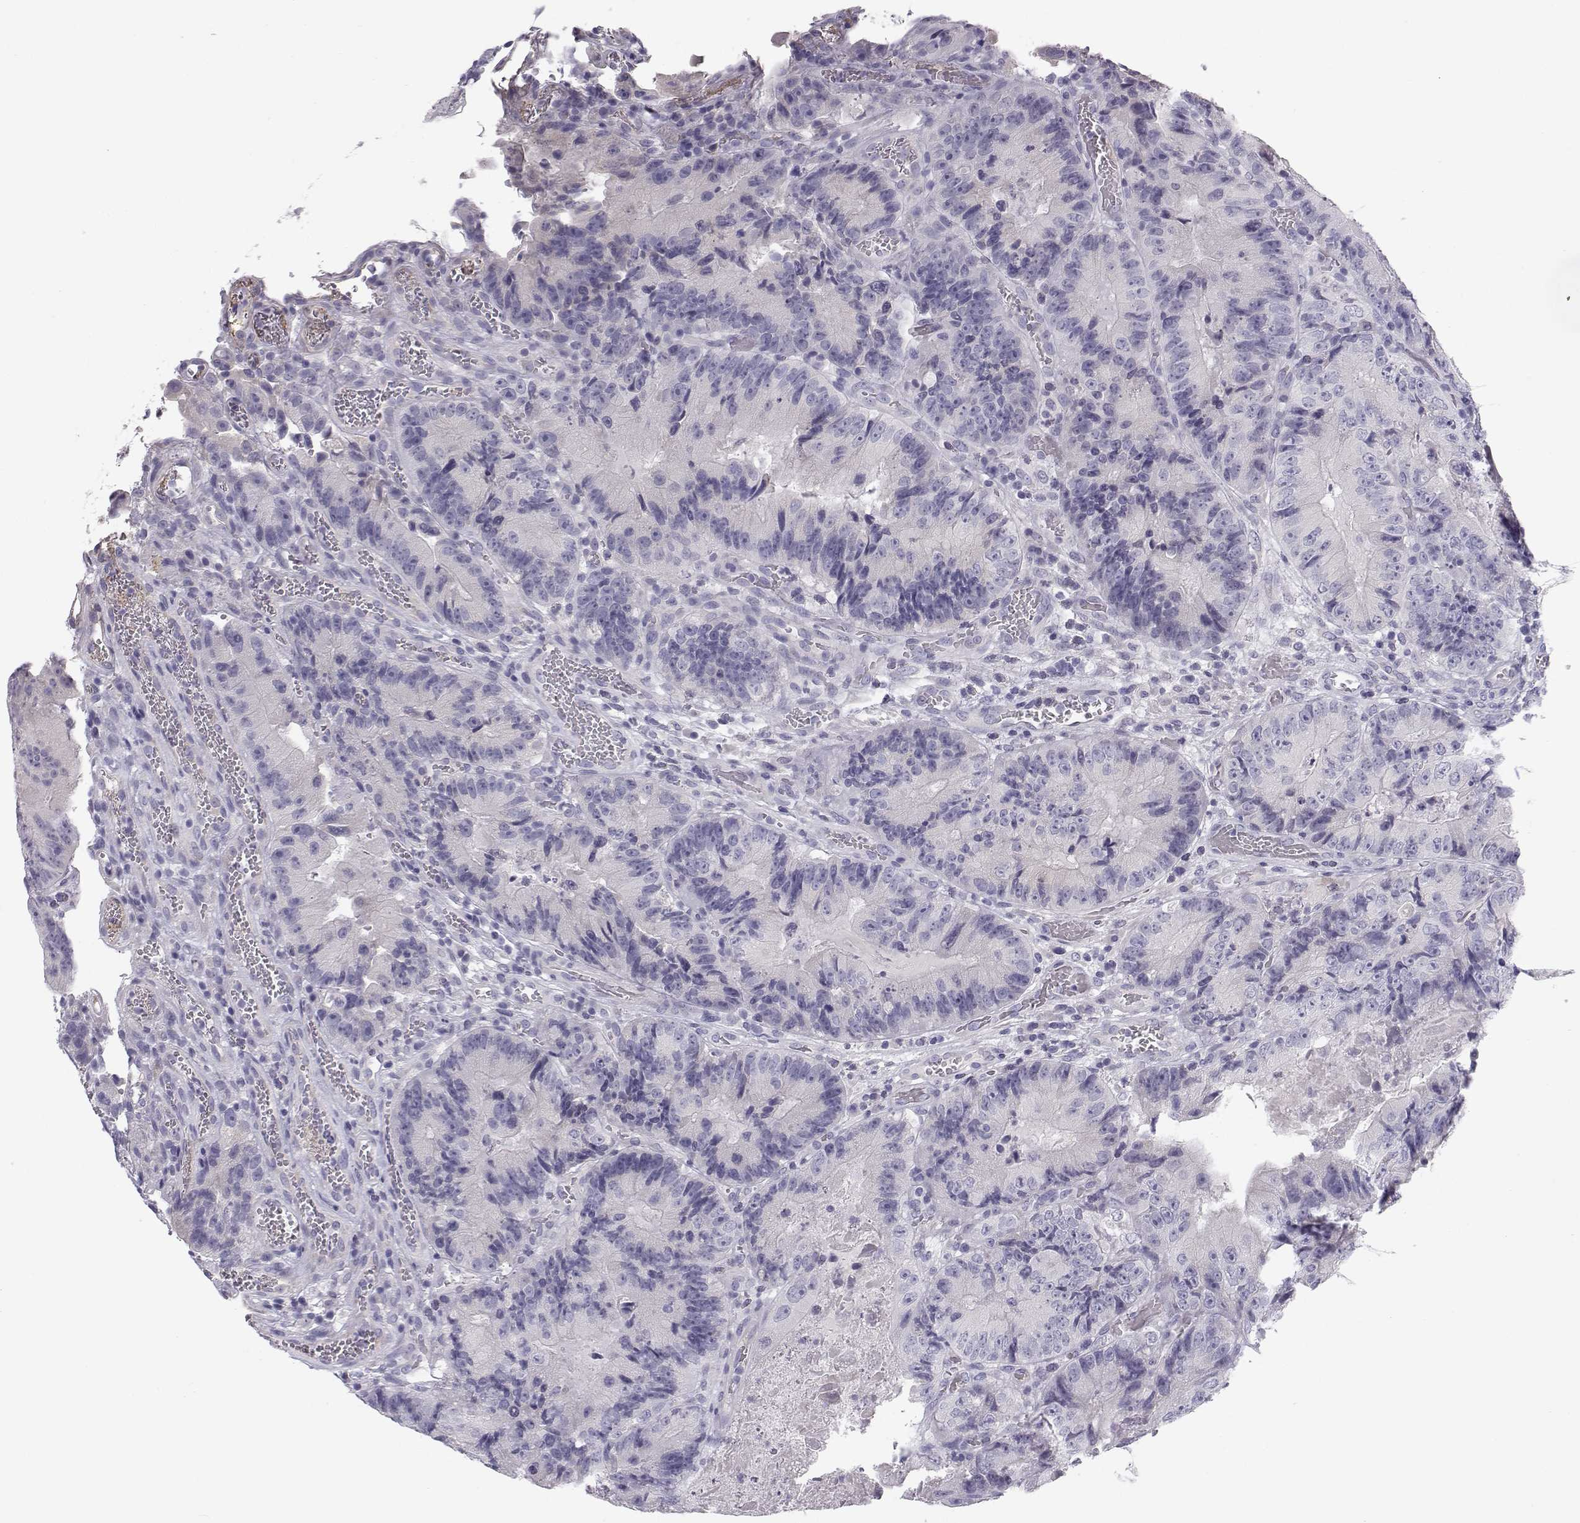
{"staining": {"intensity": "negative", "quantity": "none", "location": "none"}, "tissue": "colorectal cancer", "cell_type": "Tumor cells", "image_type": "cancer", "snomed": [{"axis": "morphology", "description": "Adenocarcinoma, NOS"}, {"axis": "topography", "description": "Colon"}], "caption": "Human colorectal cancer (adenocarcinoma) stained for a protein using IHC shows no positivity in tumor cells.", "gene": "KCNMB4", "patient": {"sex": "female", "age": 86}}